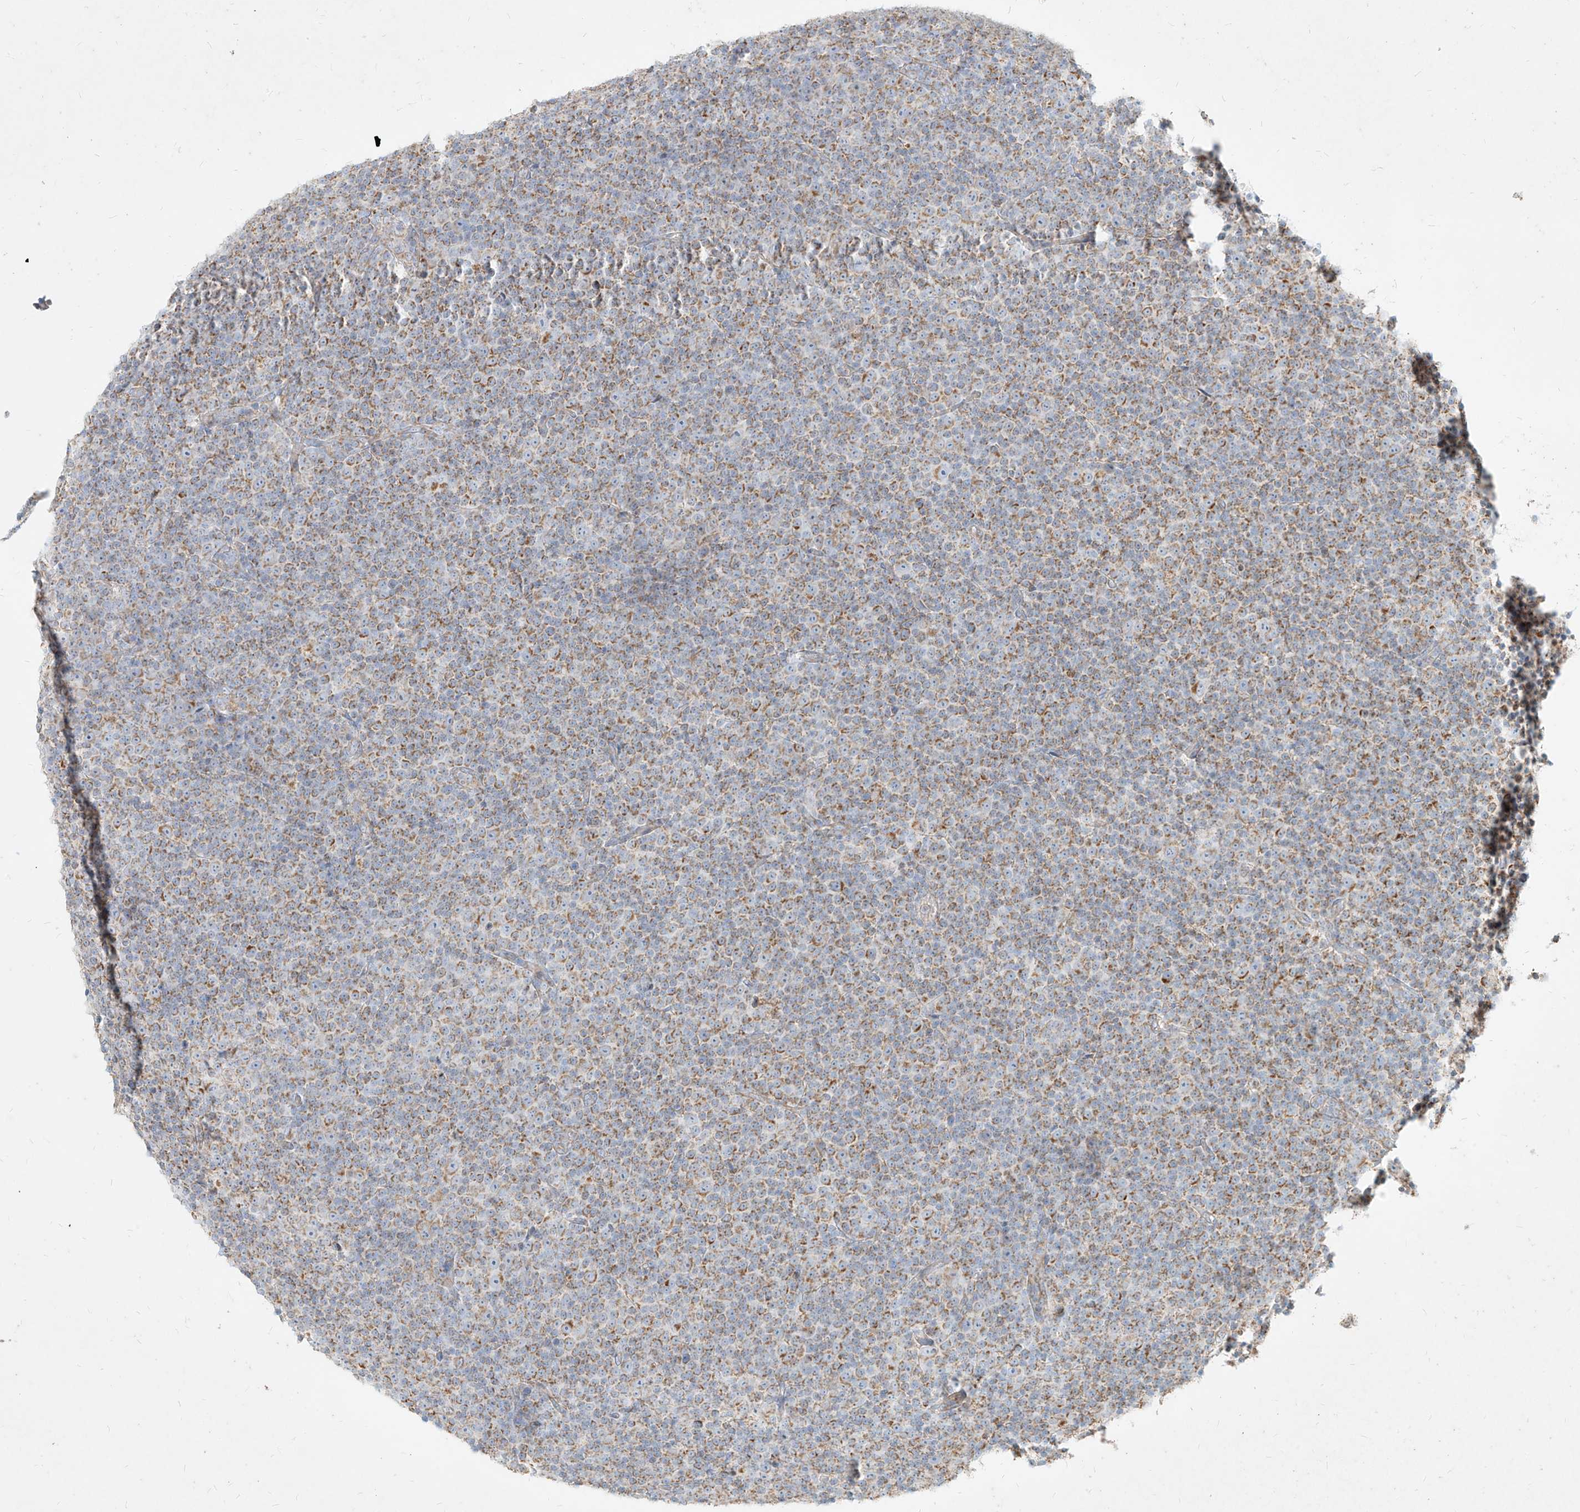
{"staining": {"intensity": "moderate", "quantity": "25%-75%", "location": "cytoplasmic/membranous"}, "tissue": "lymphoma", "cell_type": "Tumor cells", "image_type": "cancer", "snomed": [{"axis": "morphology", "description": "Malignant lymphoma, non-Hodgkin's type, Low grade"}, {"axis": "topography", "description": "Lymph node"}], "caption": "Brown immunohistochemical staining in lymphoma shows moderate cytoplasmic/membranous staining in approximately 25%-75% of tumor cells.", "gene": "MTX2", "patient": {"sex": "female", "age": 67}}